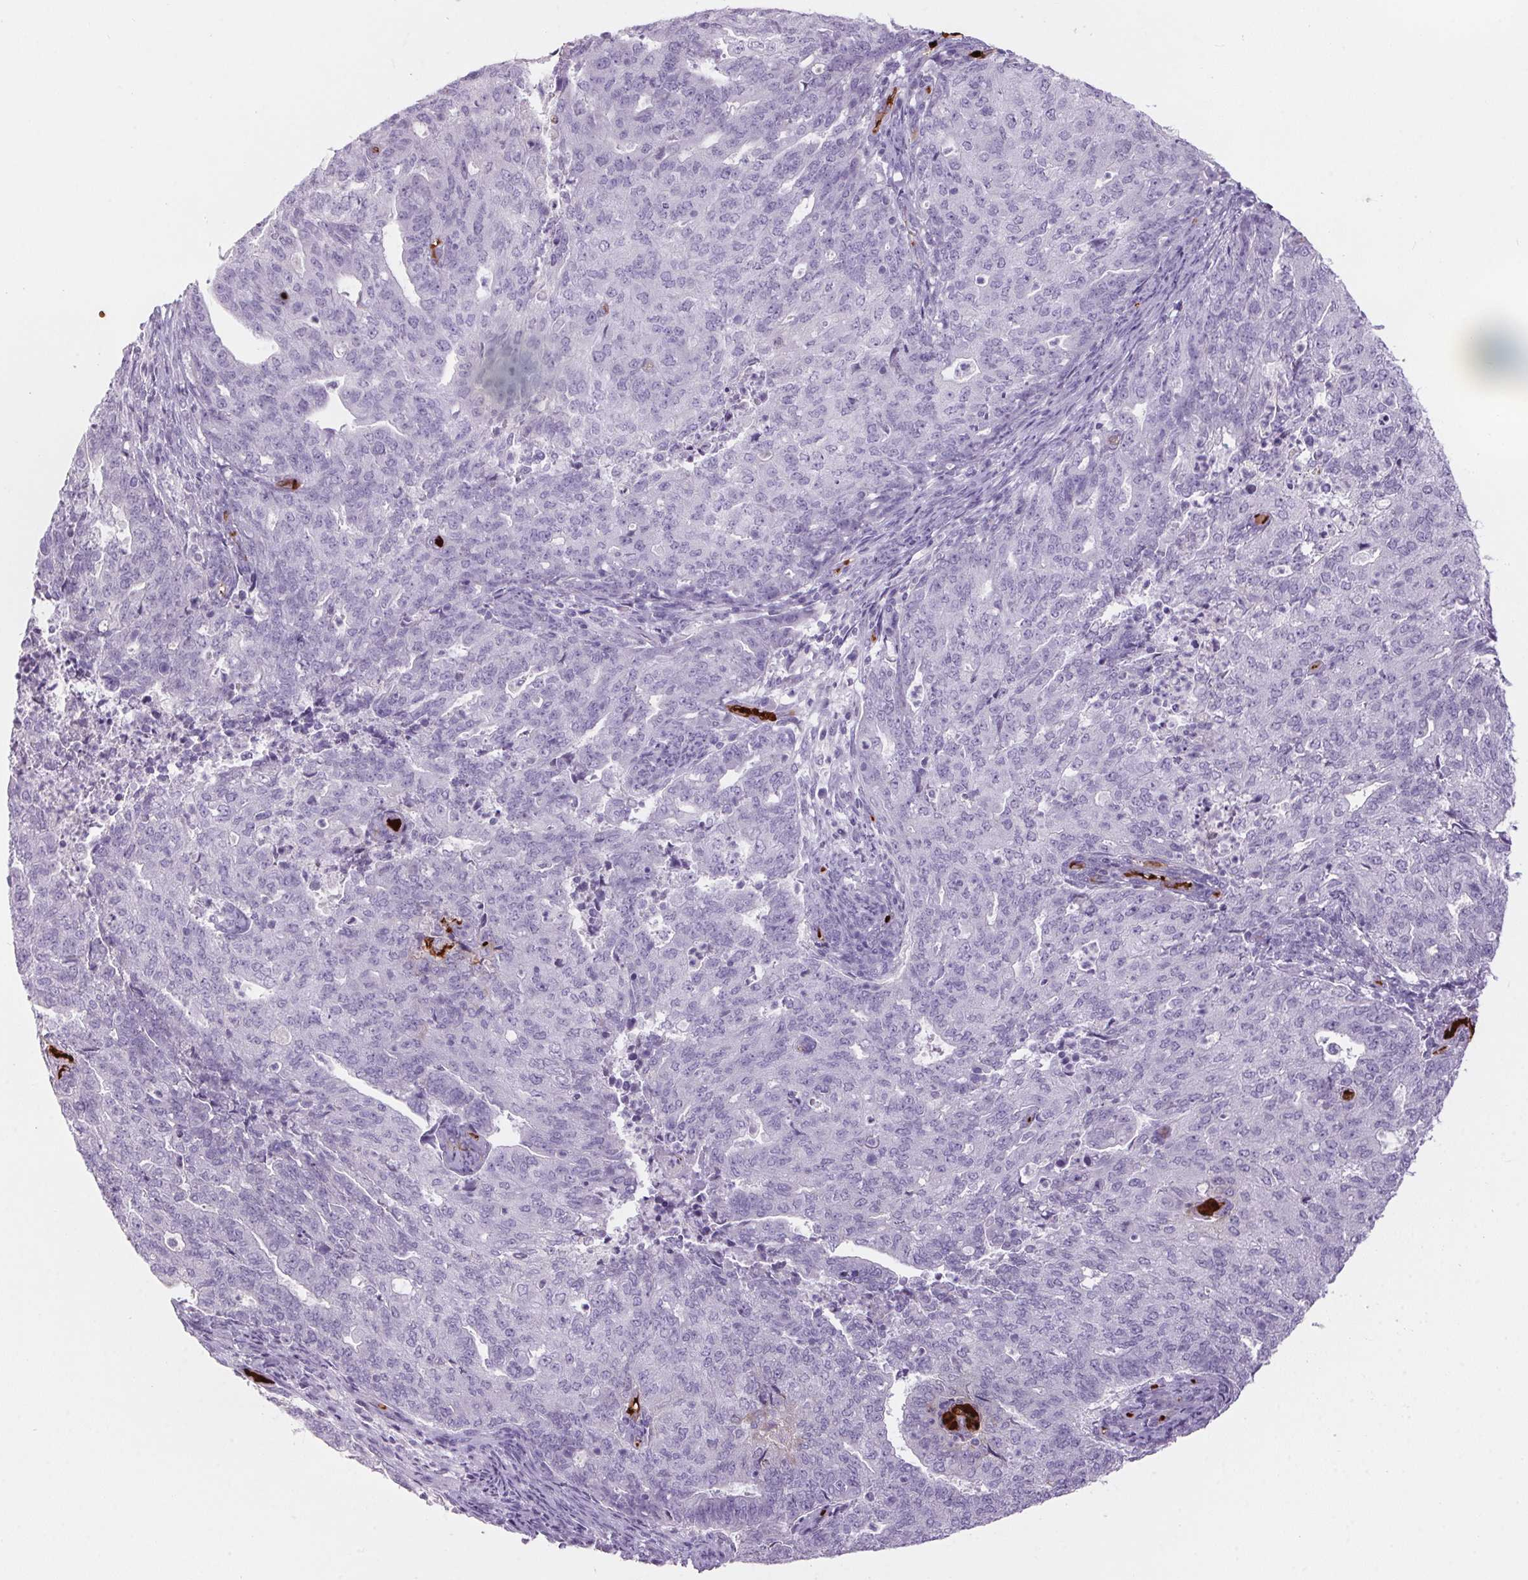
{"staining": {"intensity": "moderate", "quantity": "<25%", "location": "cytoplasmic/membranous"}, "tissue": "endometrial cancer", "cell_type": "Tumor cells", "image_type": "cancer", "snomed": [{"axis": "morphology", "description": "Adenocarcinoma, NOS"}, {"axis": "topography", "description": "Endometrium"}], "caption": "Approximately <25% of tumor cells in endometrial cancer (adenocarcinoma) display moderate cytoplasmic/membranous protein staining as visualized by brown immunohistochemical staining.", "gene": "HBQ1", "patient": {"sex": "female", "age": 82}}